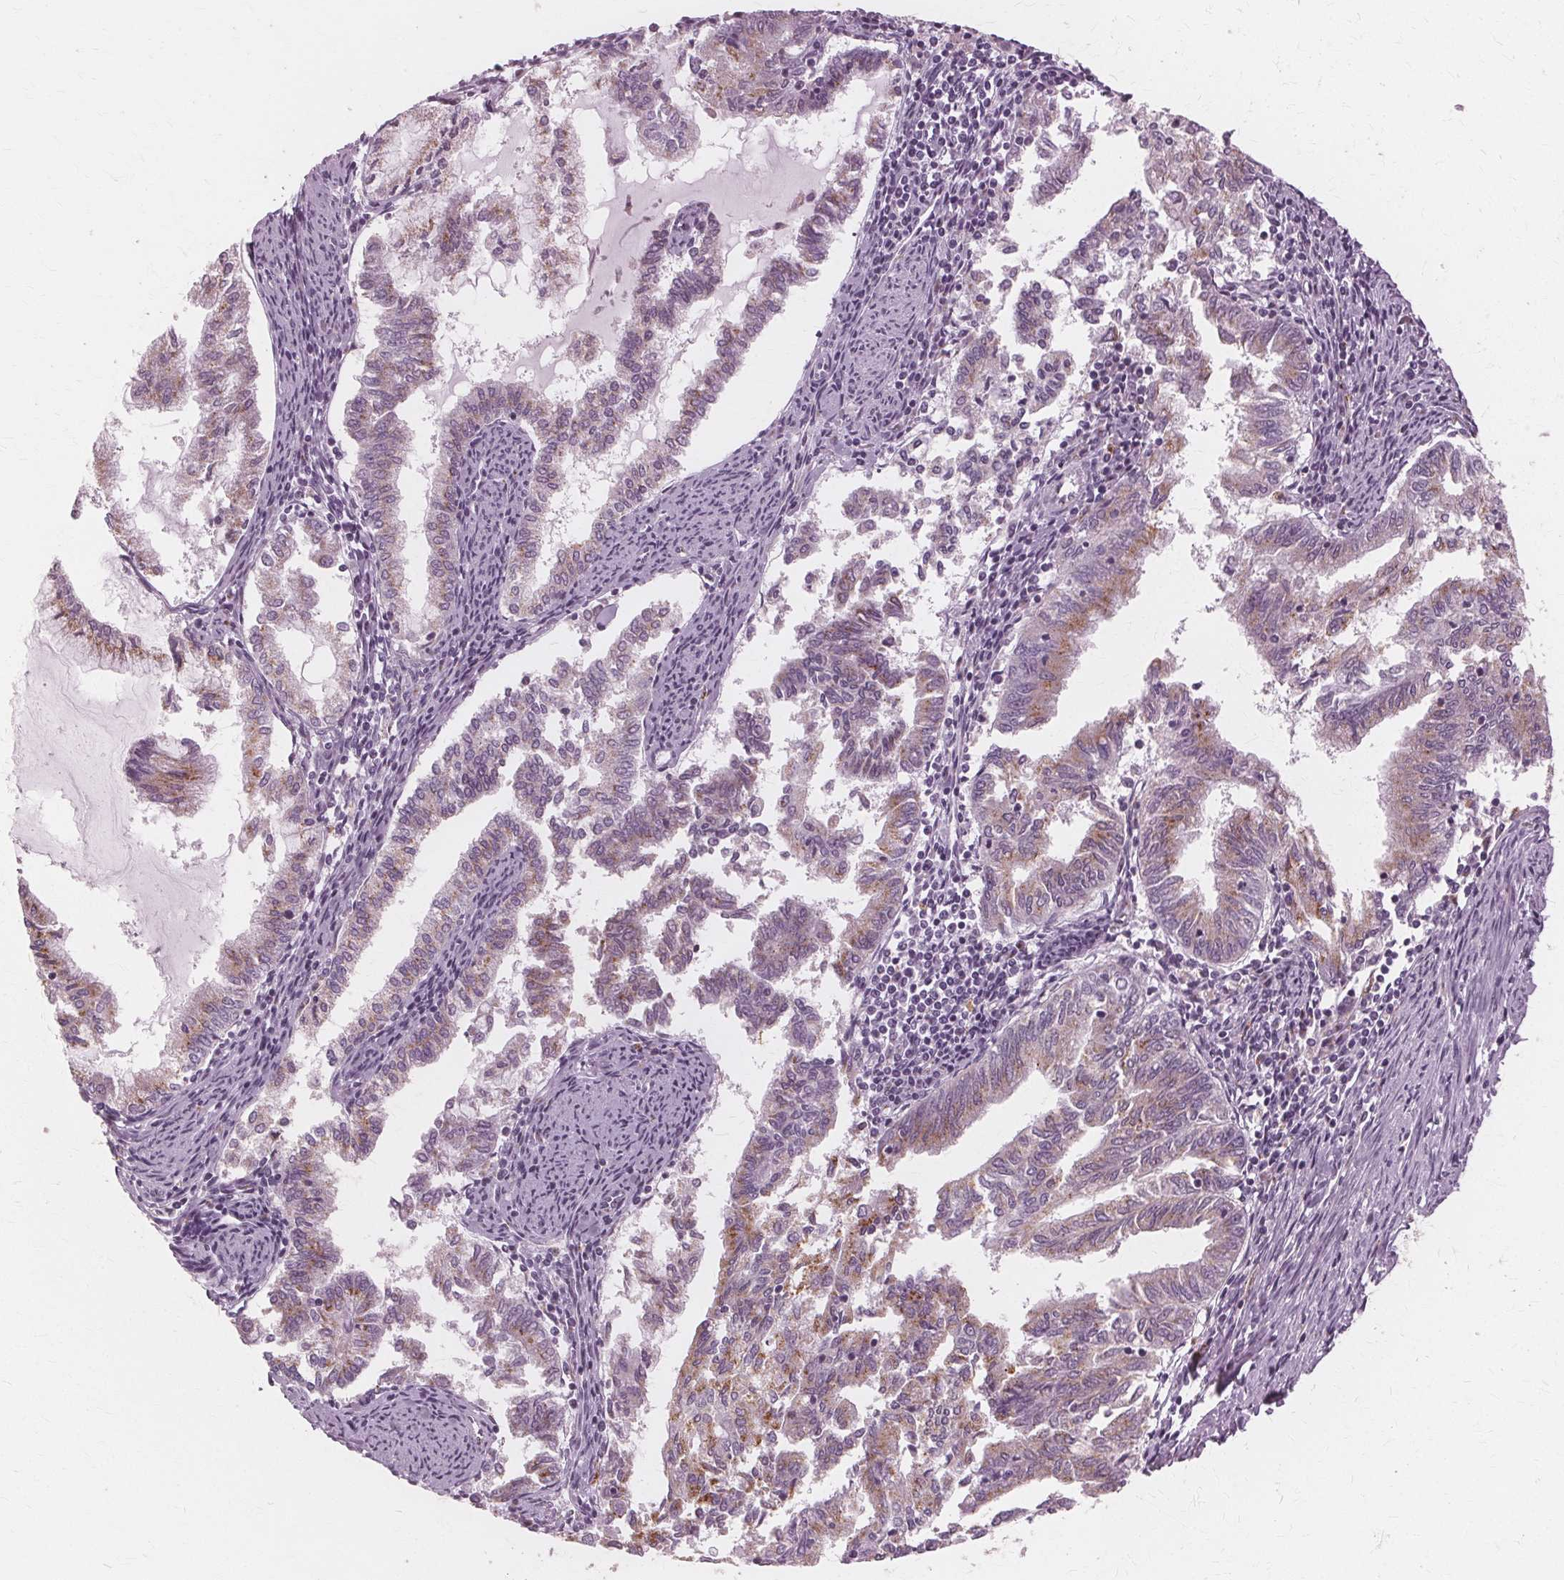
{"staining": {"intensity": "weak", "quantity": "25%-75%", "location": "cytoplasmic/membranous"}, "tissue": "endometrial cancer", "cell_type": "Tumor cells", "image_type": "cancer", "snomed": [{"axis": "morphology", "description": "Adenocarcinoma, NOS"}, {"axis": "topography", "description": "Endometrium"}], "caption": "Endometrial adenocarcinoma stained for a protein (brown) displays weak cytoplasmic/membranous positive positivity in approximately 25%-75% of tumor cells.", "gene": "DNASE2", "patient": {"sex": "female", "age": 79}}